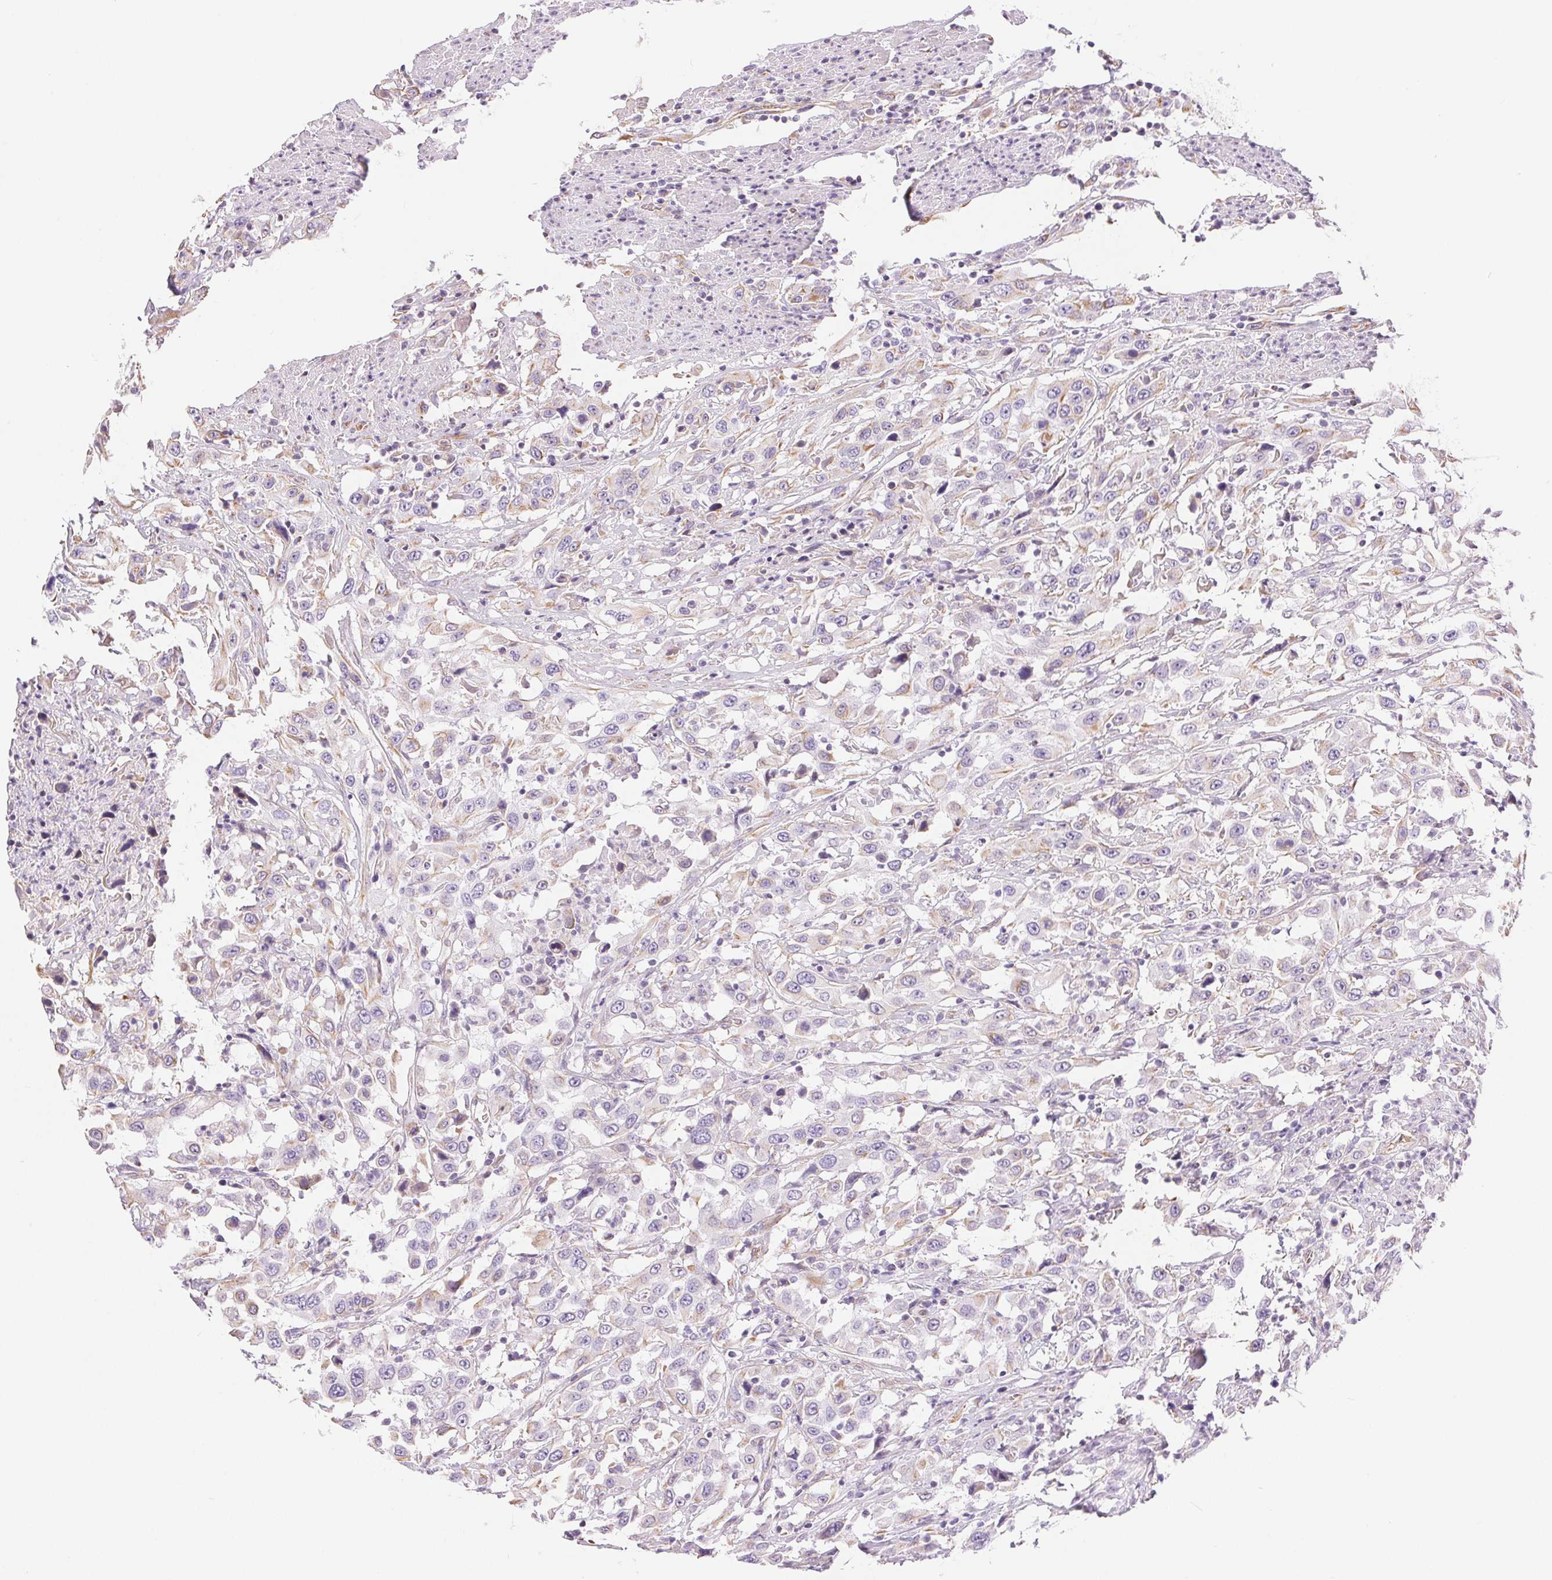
{"staining": {"intensity": "negative", "quantity": "none", "location": "none"}, "tissue": "urothelial cancer", "cell_type": "Tumor cells", "image_type": "cancer", "snomed": [{"axis": "morphology", "description": "Urothelial carcinoma, High grade"}, {"axis": "topography", "description": "Urinary bladder"}], "caption": "Urothelial cancer was stained to show a protein in brown. There is no significant positivity in tumor cells. Brightfield microscopy of IHC stained with DAB (3,3'-diaminobenzidine) (brown) and hematoxylin (blue), captured at high magnification.", "gene": "GFAP", "patient": {"sex": "male", "age": 61}}